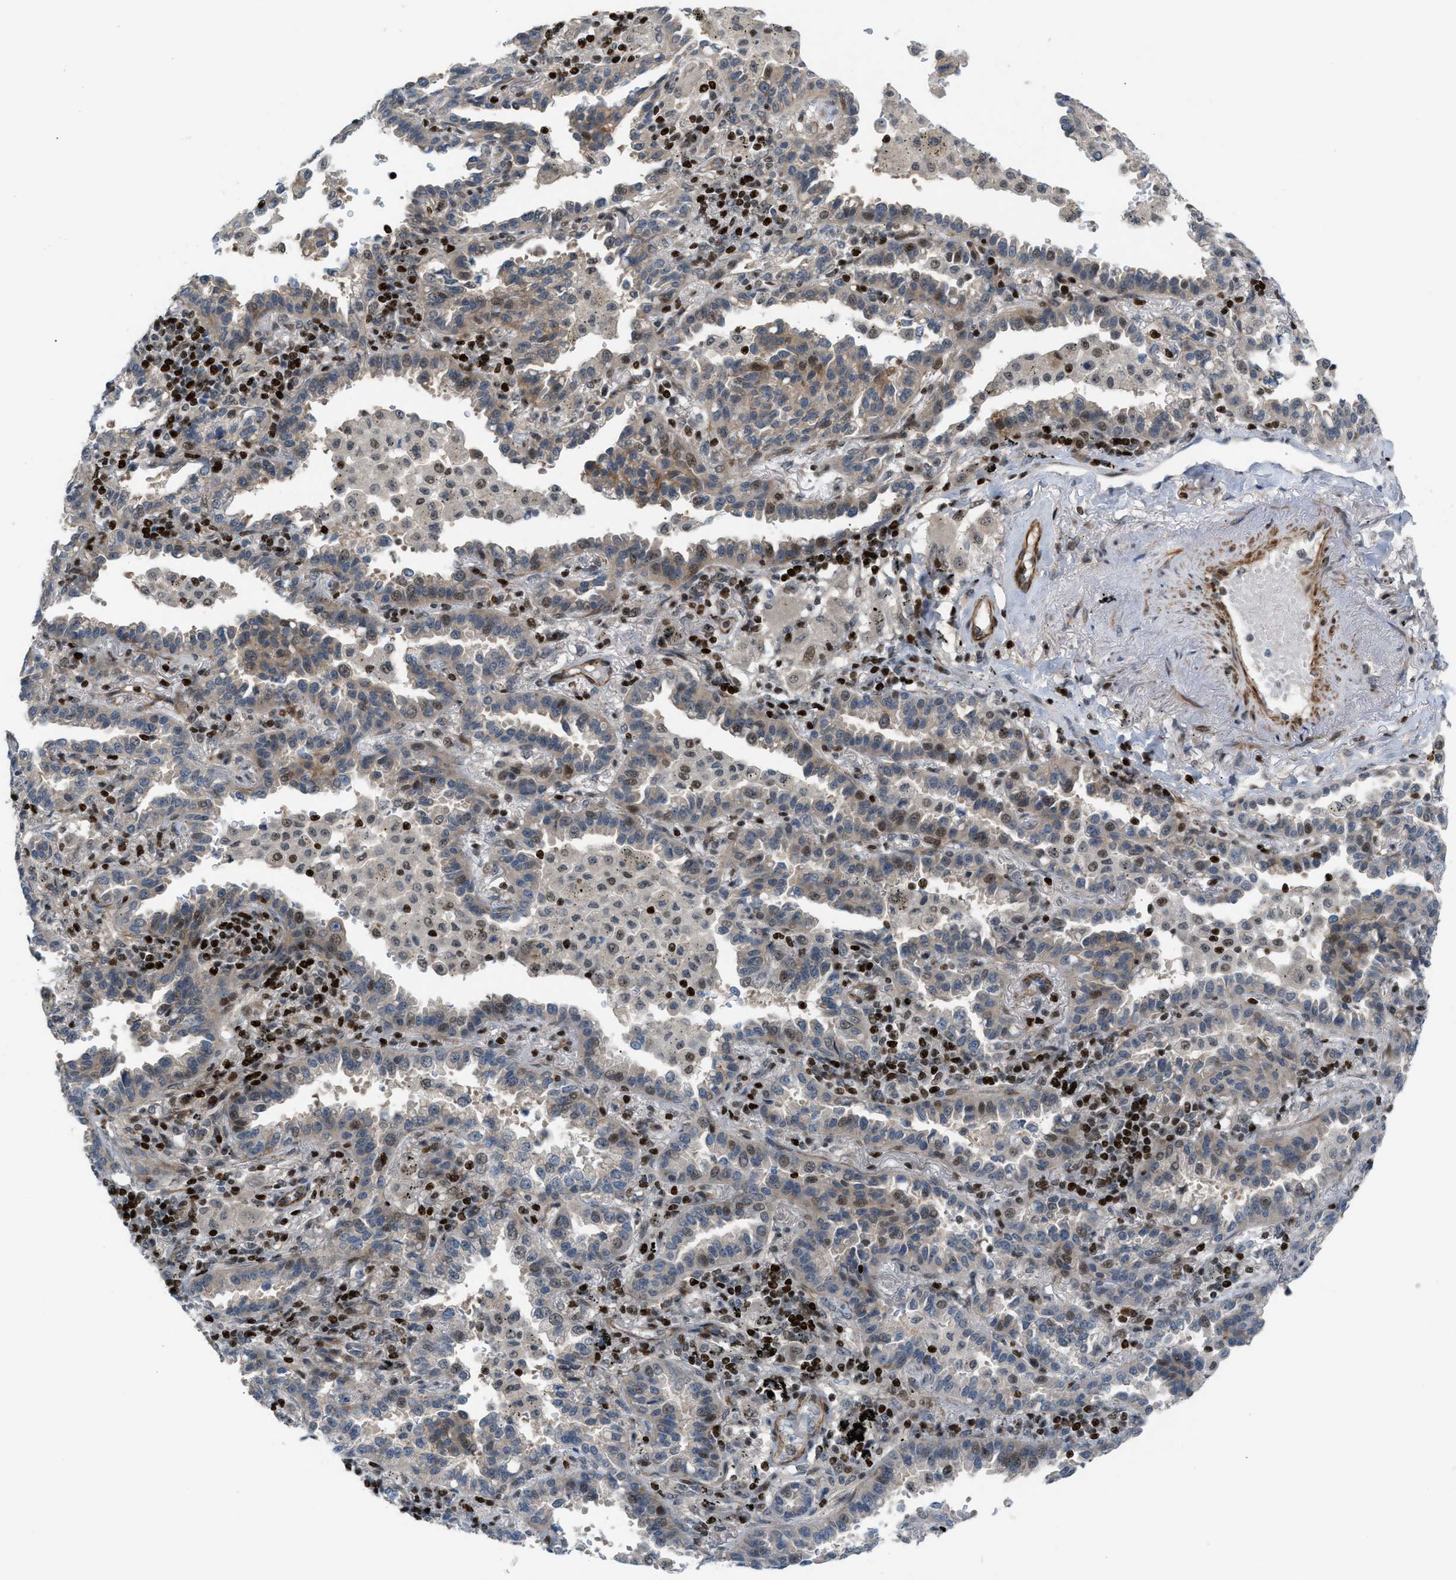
{"staining": {"intensity": "weak", "quantity": ">75%", "location": "cytoplasmic/membranous,nuclear"}, "tissue": "lung cancer", "cell_type": "Tumor cells", "image_type": "cancer", "snomed": [{"axis": "morphology", "description": "Normal tissue, NOS"}, {"axis": "morphology", "description": "Adenocarcinoma, NOS"}, {"axis": "topography", "description": "Lung"}], "caption": "Lung adenocarcinoma stained for a protein (brown) displays weak cytoplasmic/membranous and nuclear positive positivity in approximately >75% of tumor cells.", "gene": "ZNF276", "patient": {"sex": "male", "age": 59}}